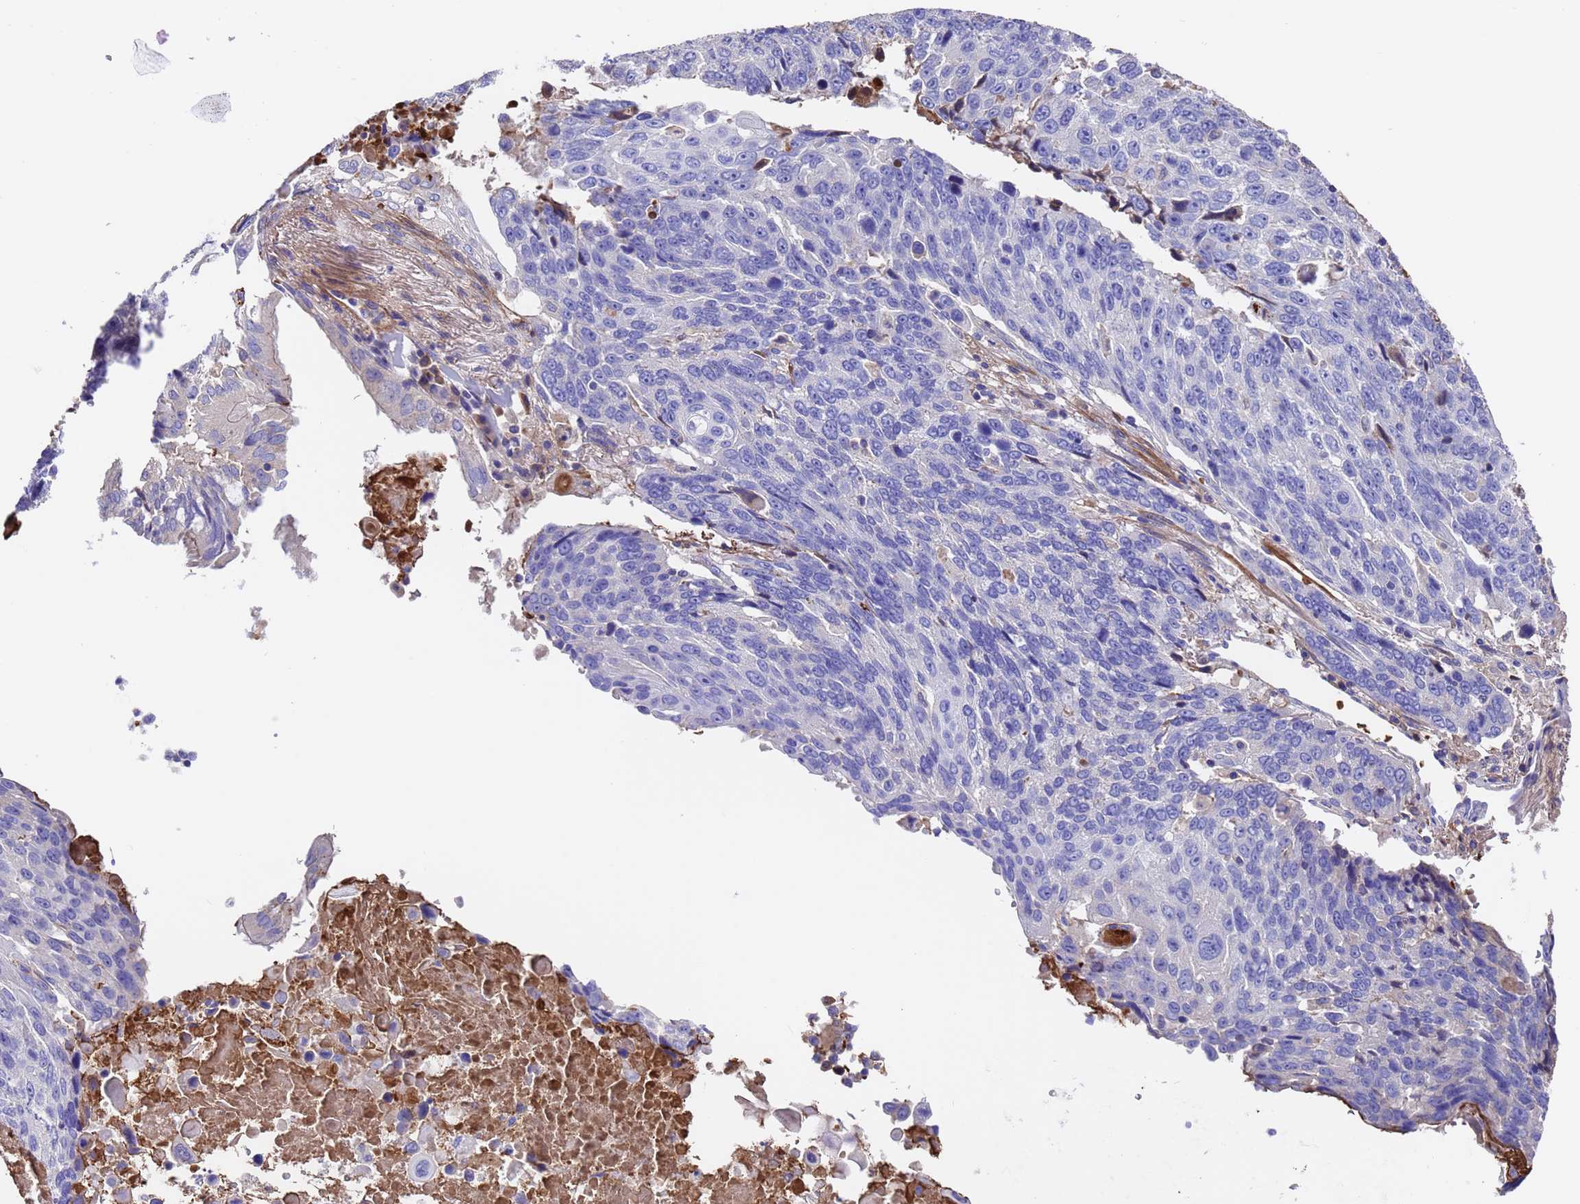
{"staining": {"intensity": "negative", "quantity": "none", "location": "none"}, "tissue": "lung cancer", "cell_type": "Tumor cells", "image_type": "cancer", "snomed": [{"axis": "morphology", "description": "Squamous cell carcinoma, NOS"}, {"axis": "topography", "description": "Lung"}], "caption": "The image displays no staining of tumor cells in squamous cell carcinoma (lung). The staining is performed using DAB (3,3'-diaminobenzidine) brown chromogen with nuclei counter-stained in using hematoxylin.", "gene": "ELP6", "patient": {"sex": "male", "age": 66}}